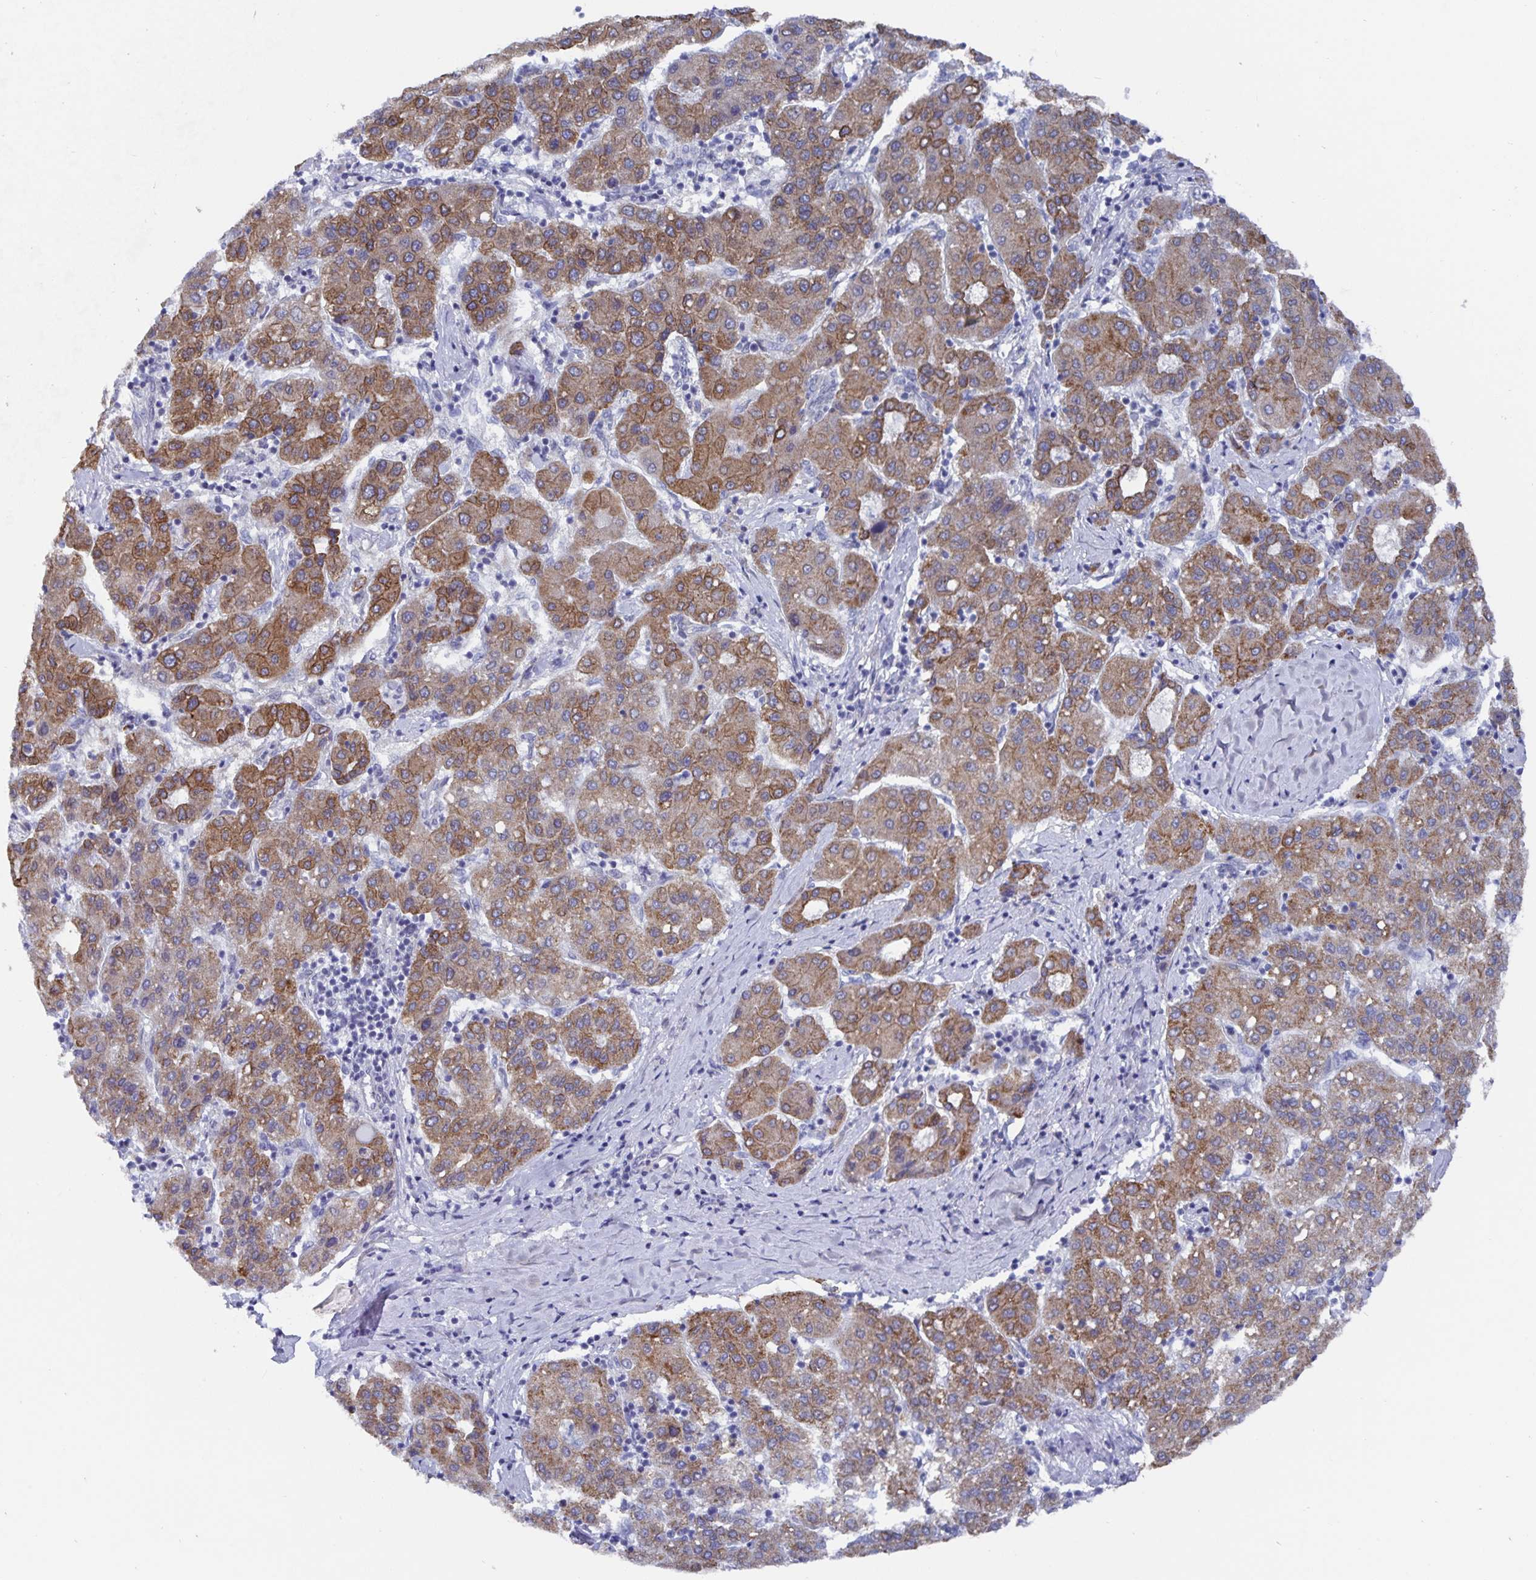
{"staining": {"intensity": "moderate", "quantity": "25%-75%", "location": "cytoplasmic/membranous"}, "tissue": "liver cancer", "cell_type": "Tumor cells", "image_type": "cancer", "snomed": [{"axis": "morphology", "description": "Carcinoma, Hepatocellular, NOS"}, {"axis": "topography", "description": "Liver"}], "caption": "DAB (3,3'-diaminobenzidine) immunohistochemical staining of human liver cancer (hepatocellular carcinoma) demonstrates moderate cytoplasmic/membranous protein staining in approximately 25%-75% of tumor cells.", "gene": "ZIK1", "patient": {"sex": "male", "age": 65}}